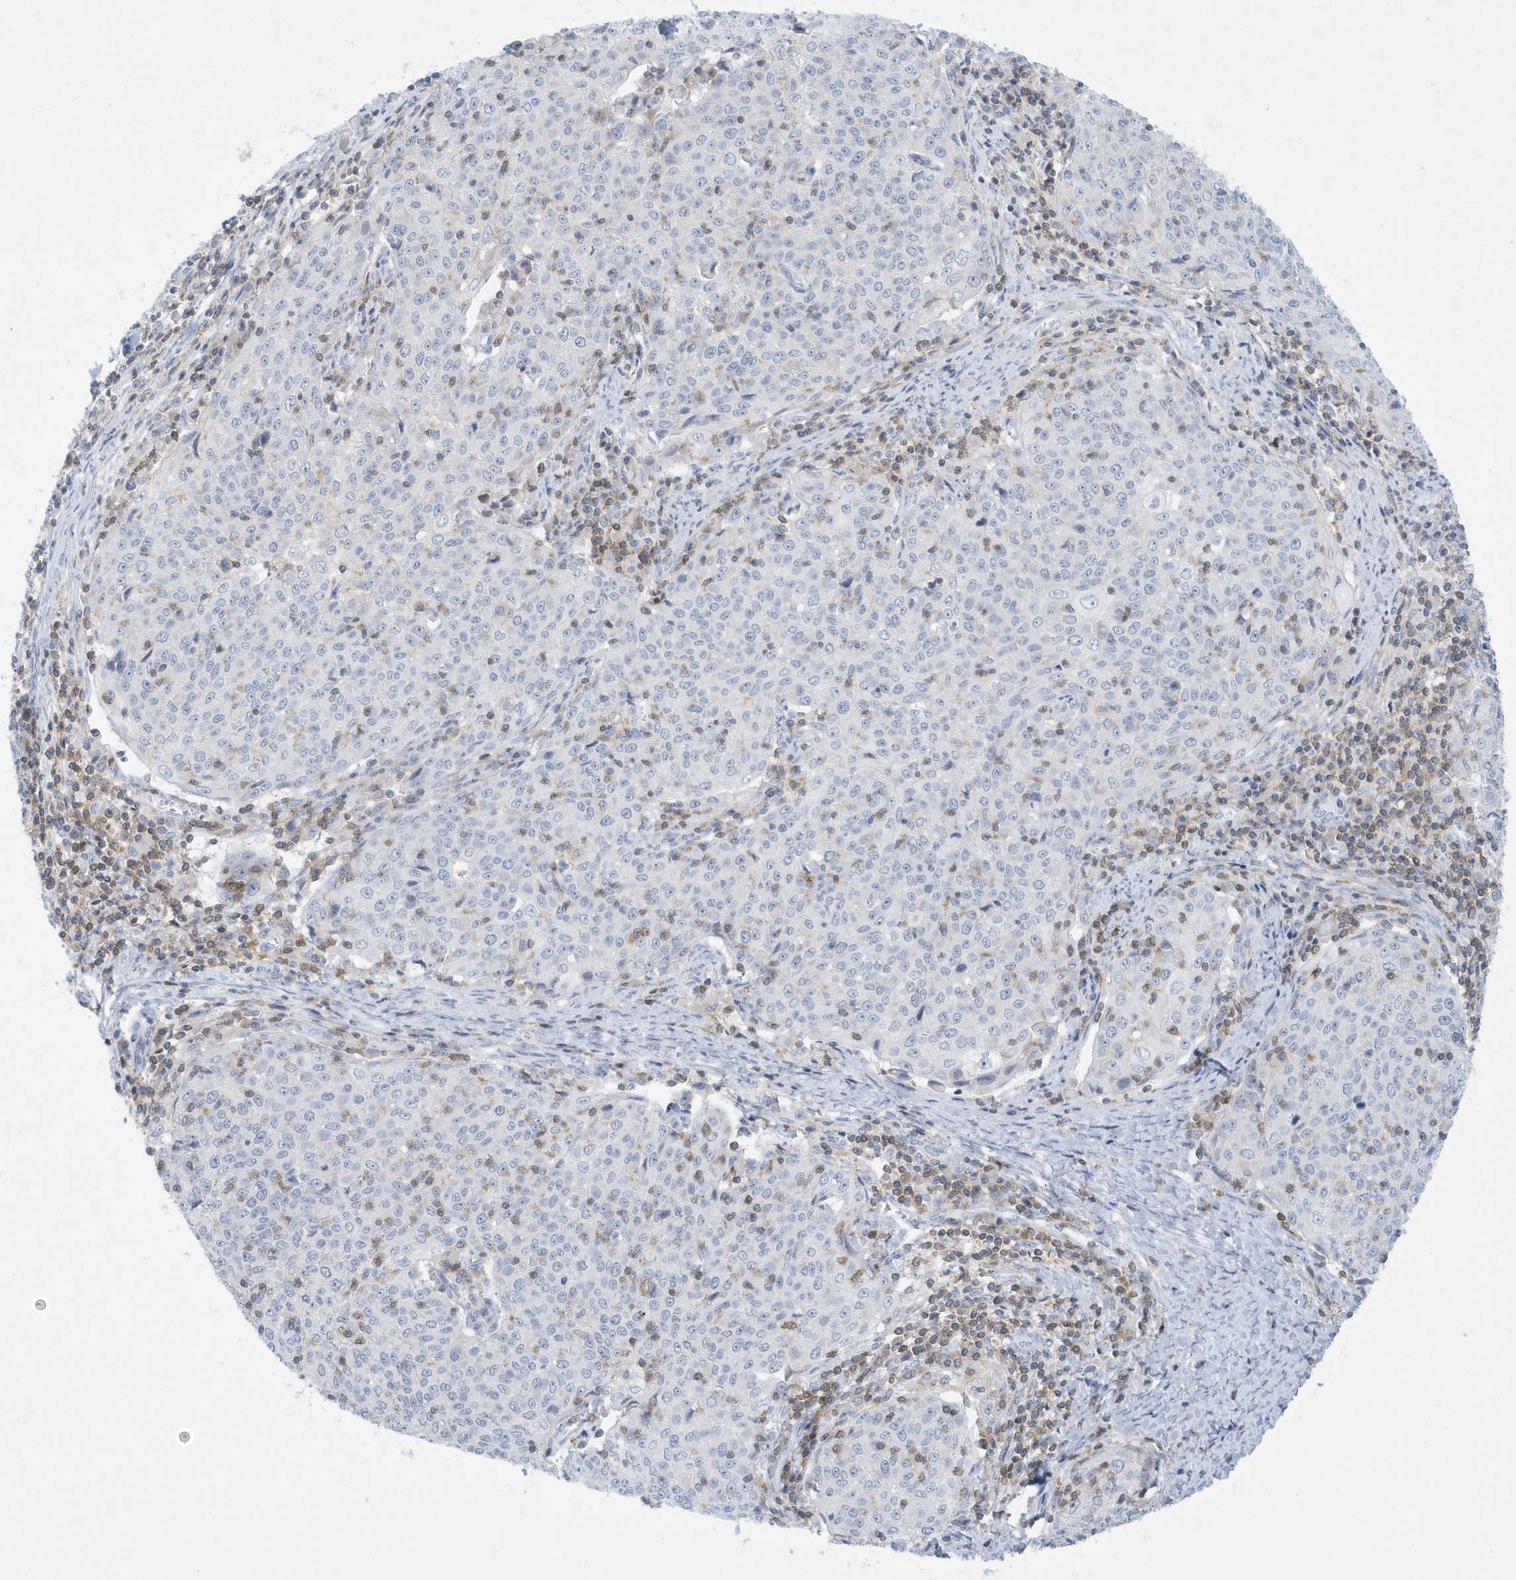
{"staining": {"intensity": "negative", "quantity": "none", "location": "none"}, "tissue": "cervical cancer", "cell_type": "Tumor cells", "image_type": "cancer", "snomed": [{"axis": "morphology", "description": "Squamous cell carcinoma, NOS"}, {"axis": "topography", "description": "Cervix"}], "caption": "DAB (3,3'-diaminobenzidine) immunohistochemical staining of human cervical cancer (squamous cell carcinoma) shows no significant expression in tumor cells.", "gene": "PSD4", "patient": {"sex": "female", "age": 48}}